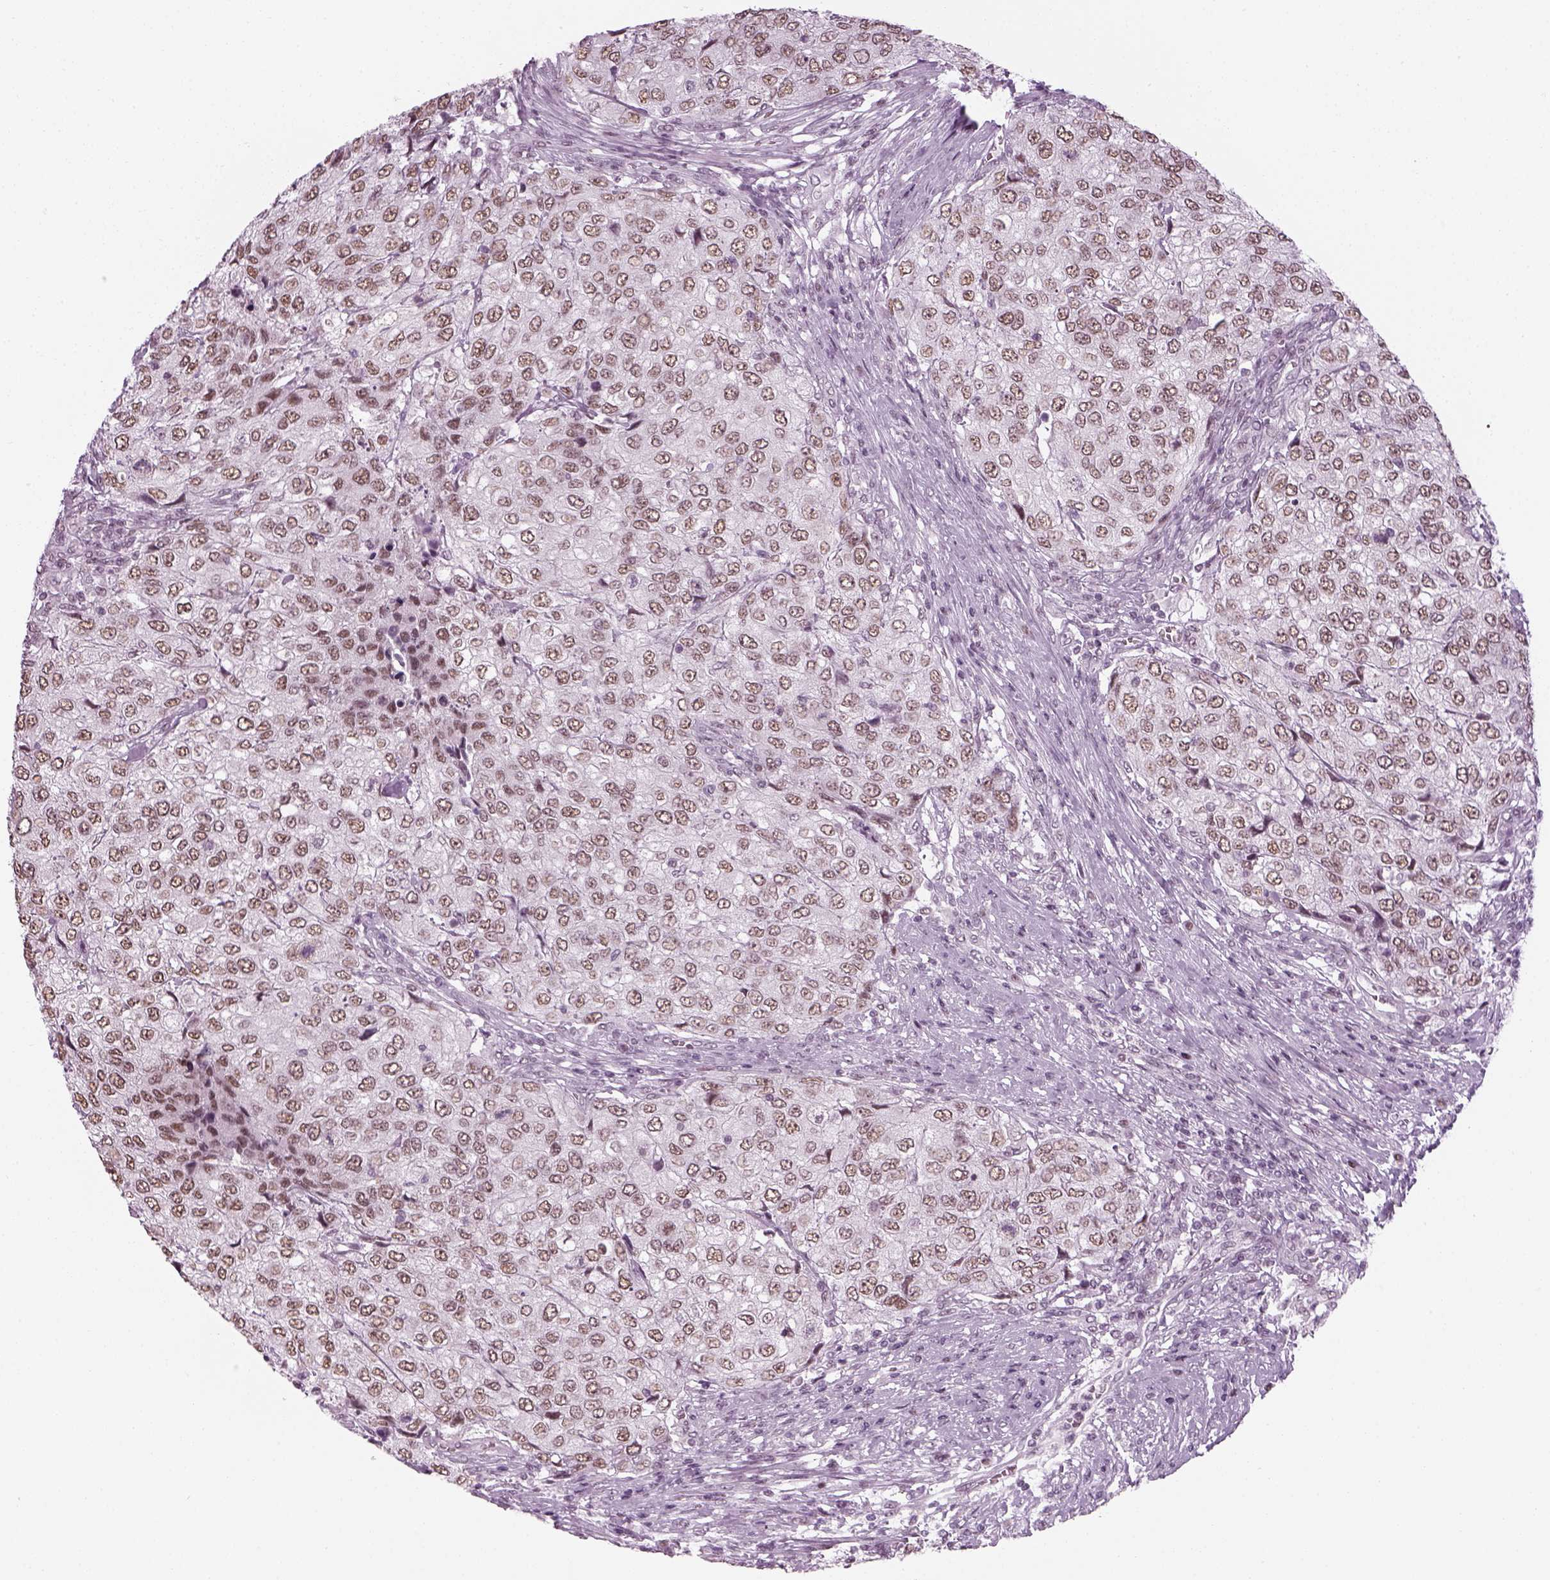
{"staining": {"intensity": "weak", "quantity": "25%-75%", "location": "nuclear"}, "tissue": "urothelial cancer", "cell_type": "Tumor cells", "image_type": "cancer", "snomed": [{"axis": "morphology", "description": "Urothelial carcinoma, High grade"}, {"axis": "topography", "description": "Urinary bladder"}], "caption": "Immunohistochemistry staining of urothelial cancer, which reveals low levels of weak nuclear staining in approximately 25%-75% of tumor cells indicating weak nuclear protein positivity. The staining was performed using DAB (3,3'-diaminobenzidine) (brown) for protein detection and nuclei were counterstained in hematoxylin (blue).", "gene": "KCNG2", "patient": {"sex": "female", "age": 78}}